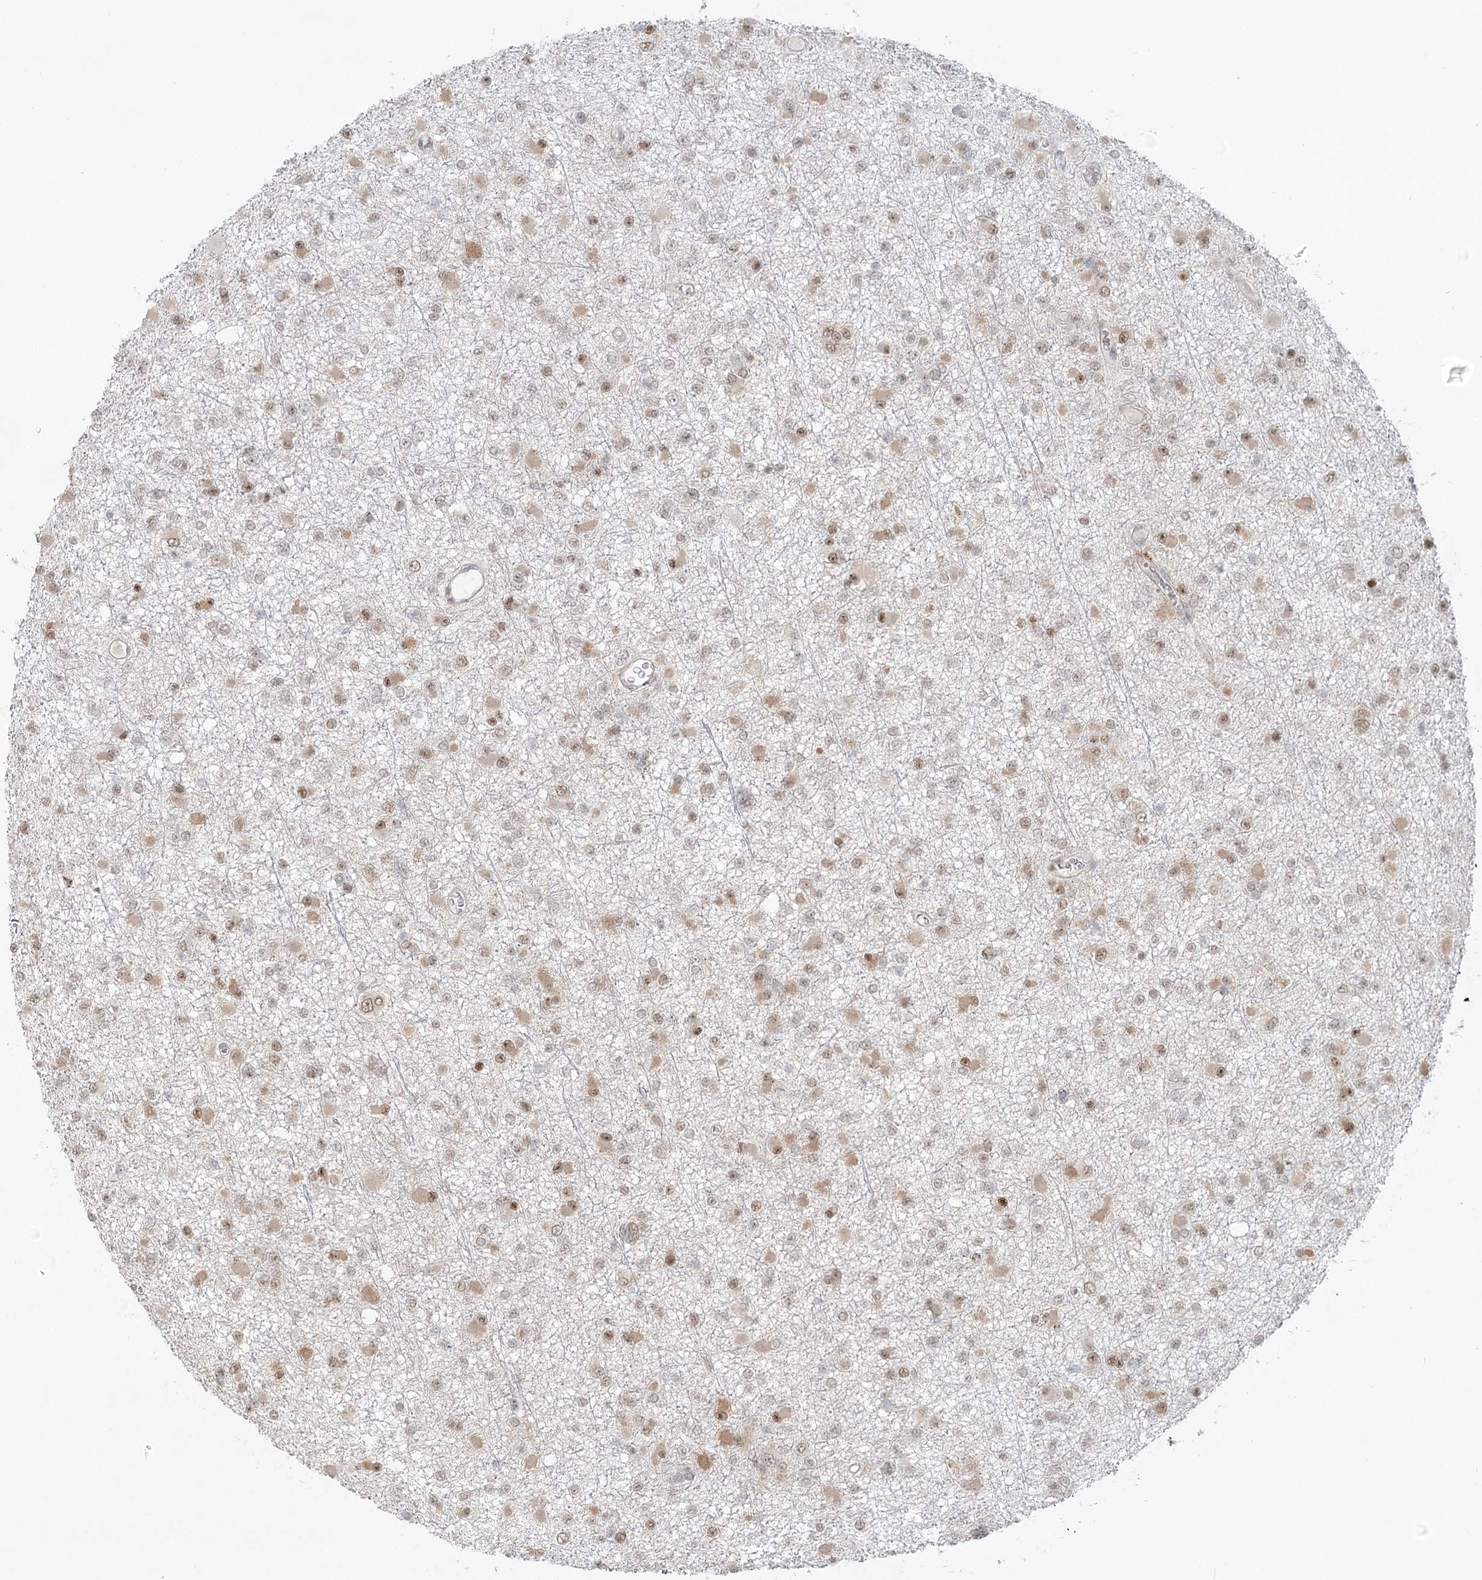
{"staining": {"intensity": "weak", "quantity": "25%-75%", "location": "nuclear"}, "tissue": "glioma", "cell_type": "Tumor cells", "image_type": "cancer", "snomed": [{"axis": "morphology", "description": "Glioma, malignant, Low grade"}, {"axis": "topography", "description": "Brain"}], "caption": "IHC of human malignant low-grade glioma displays low levels of weak nuclear staining in approximately 25%-75% of tumor cells.", "gene": "R3HCC1L", "patient": {"sex": "female", "age": 22}}